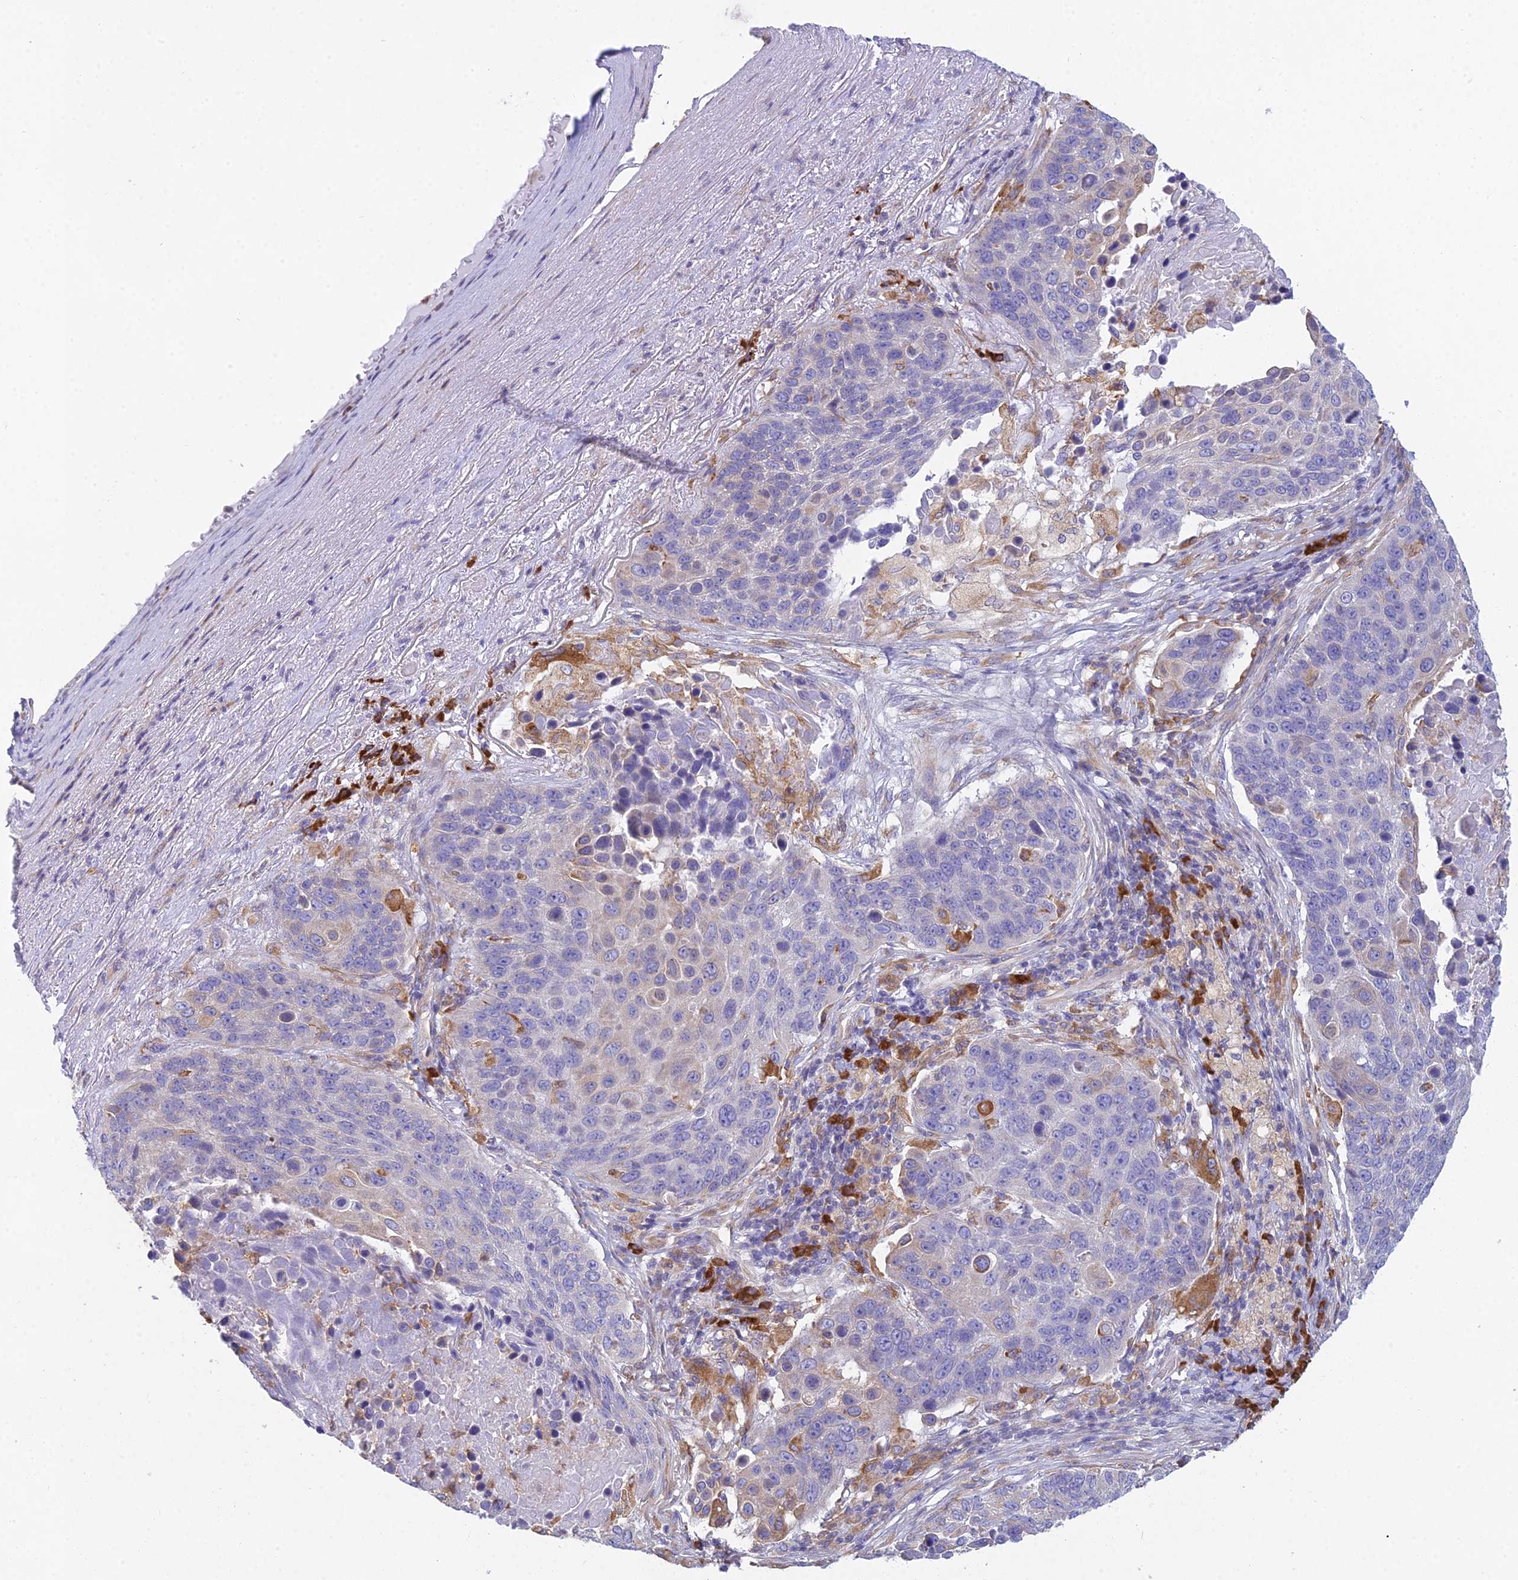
{"staining": {"intensity": "negative", "quantity": "none", "location": "none"}, "tissue": "lung cancer", "cell_type": "Tumor cells", "image_type": "cancer", "snomed": [{"axis": "morphology", "description": "Normal tissue, NOS"}, {"axis": "morphology", "description": "Squamous cell carcinoma, NOS"}, {"axis": "topography", "description": "Lymph node"}, {"axis": "topography", "description": "Lung"}], "caption": "Lung cancer was stained to show a protein in brown. There is no significant staining in tumor cells.", "gene": "HM13", "patient": {"sex": "male", "age": 66}}